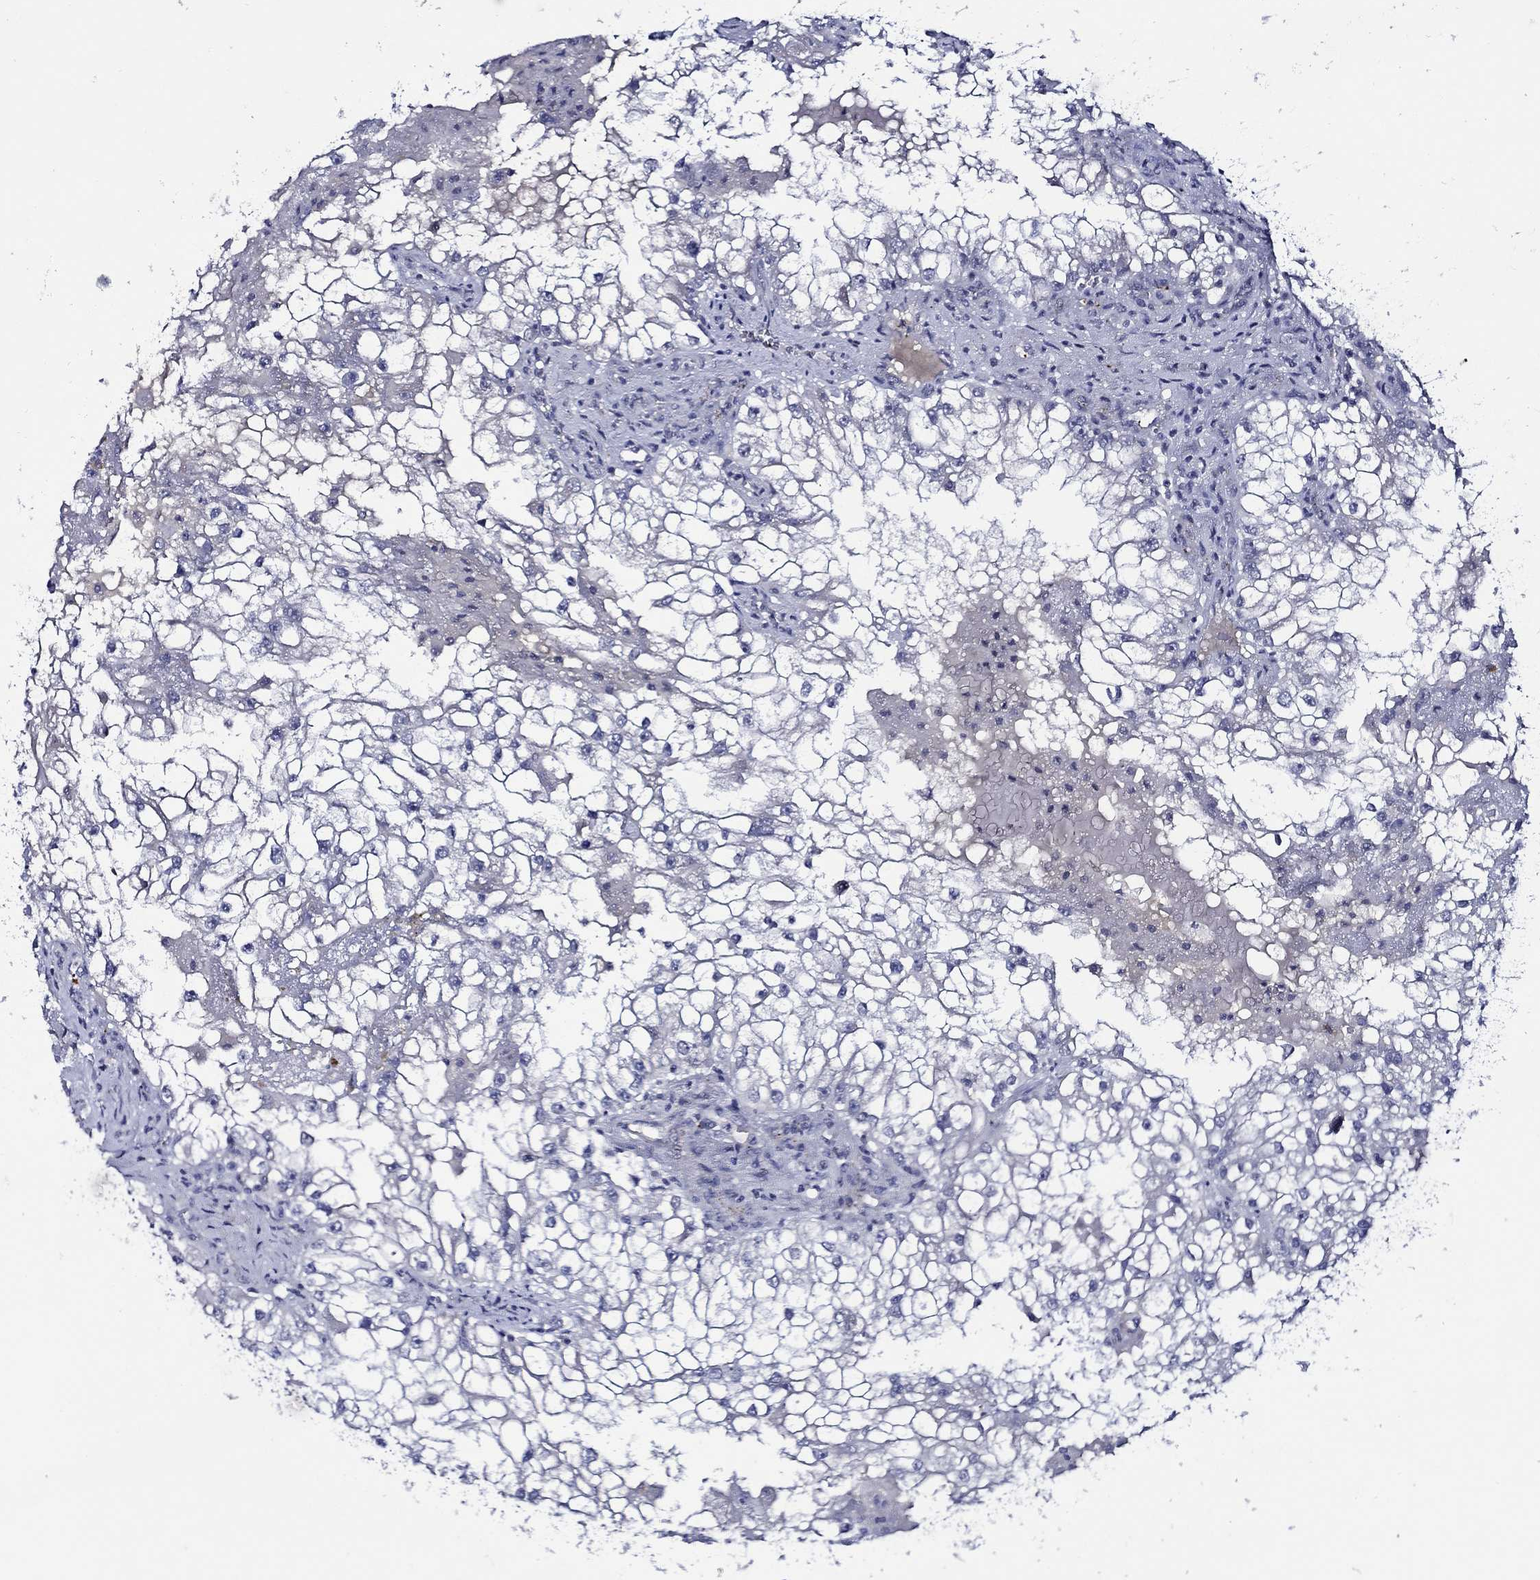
{"staining": {"intensity": "negative", "quantity": "none", "location": "none"}, "tissue": "renal cancer", "cell_type": "Tumor cells", "image_type": "cancer", "snomed": [{"axis": "morphology", "description": "Adenocarcinoma, NOS"}, {"axis": "topography", "description": "Kidney"}], "caption": "This is a micrograph of immunohistochemistry (IHC) staining of renal cancer, which shows no positivity in tumor cells.", "gene": "ALOX12", "patient": {"sex": "male", "age": 59}}